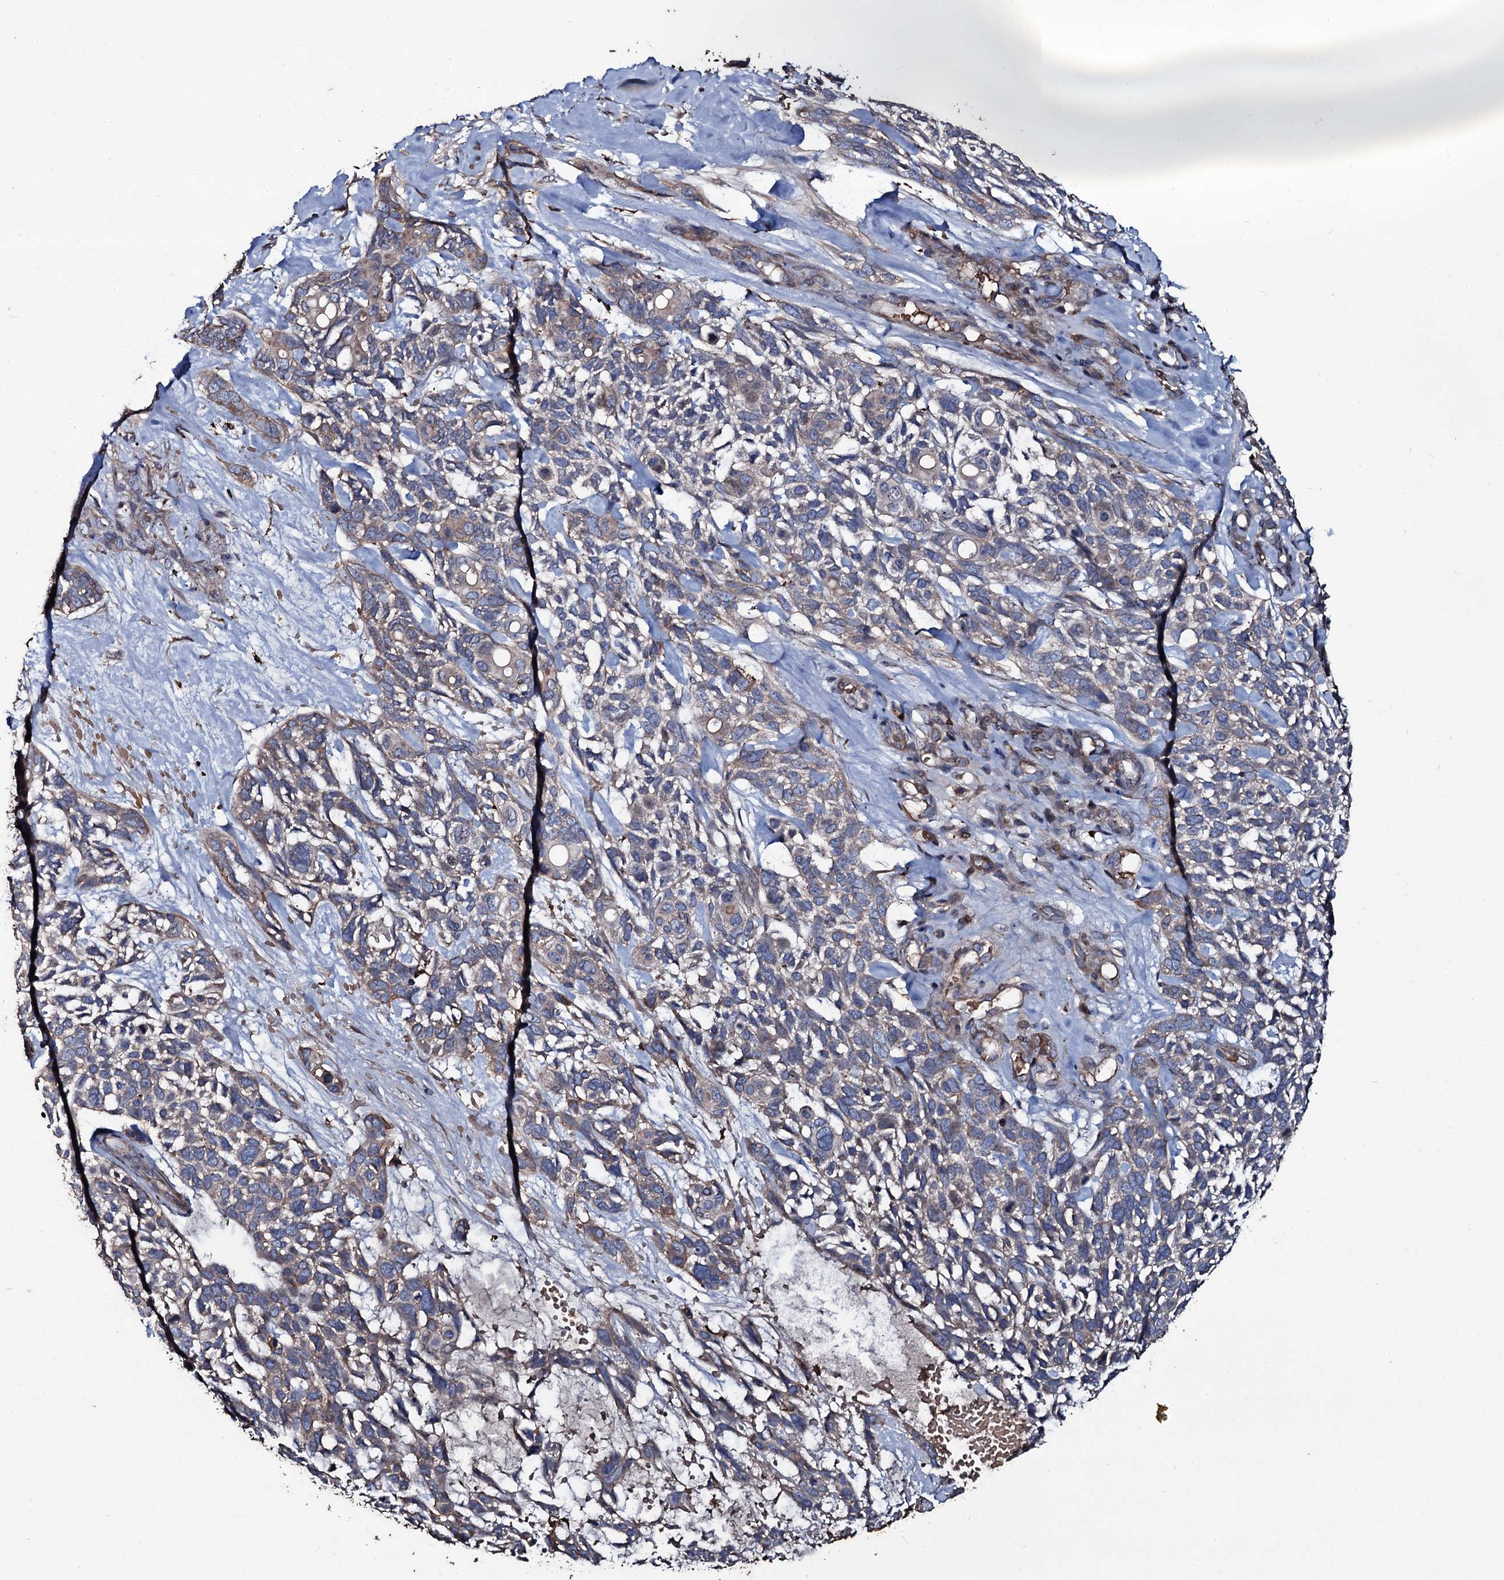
{"staining": {"intensity": "weak", "quantity": "25%-75%", "location": "cytoplasmic/membranous"}, "tissue": "skin cancer", "cell_type": "Tumor cells", "image_type": "cancer", "snomed": [{"axis": "morphology", "description": "Basal cell carcinoma"}, {"axis": "topography", "description": "Skin"}], "caption": "Protein expression analysis of human skin cancer (basal cell carcinoma) reveals weak cytoplasmic/membranous expression in about 25%-75% of tumor cells.", "gene": "ZSWIM8", "patient": {"sex": "male", "age": 88}}